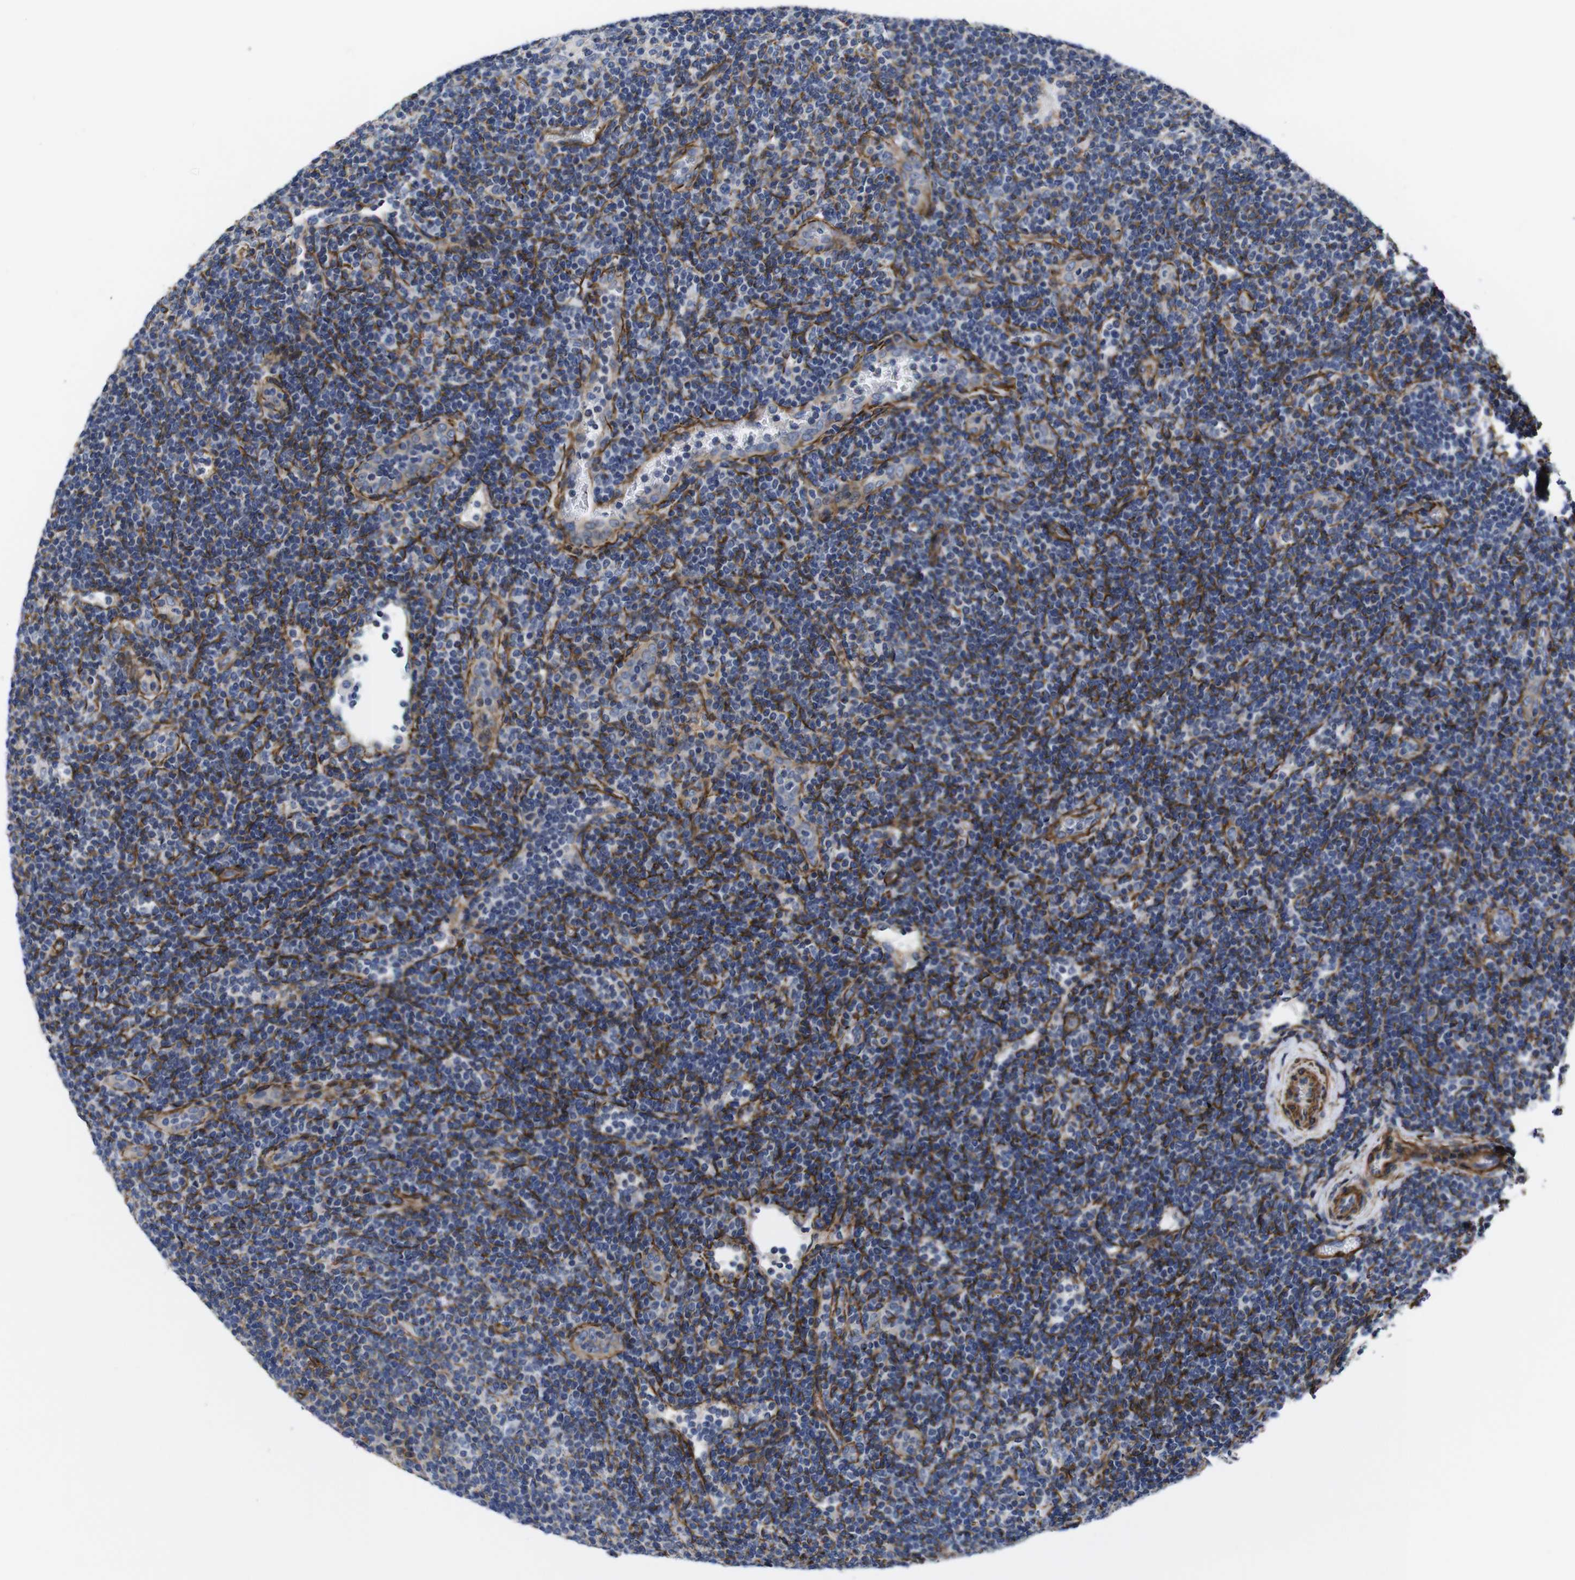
{"staining": {"intensity": "weak", "quantity": "<25%", "location": "cytoplasmic/membranous"}, "tissue": "lymphoma", "cell_type": "Tumor cells", "image_type": "cancer", "snomed": [{"axis": "morphology", "description": "Hodgkin's disease, NOS"}, {"axis": "topography", "description": "Lymph node"}], "caption": "Hodgkin's disease stained for a protein using immunohistochemistry (IHC) reveals no positivity tumor cells.", "gene": "WNT10A", "patient": {"sex": "female", "age": 57}}